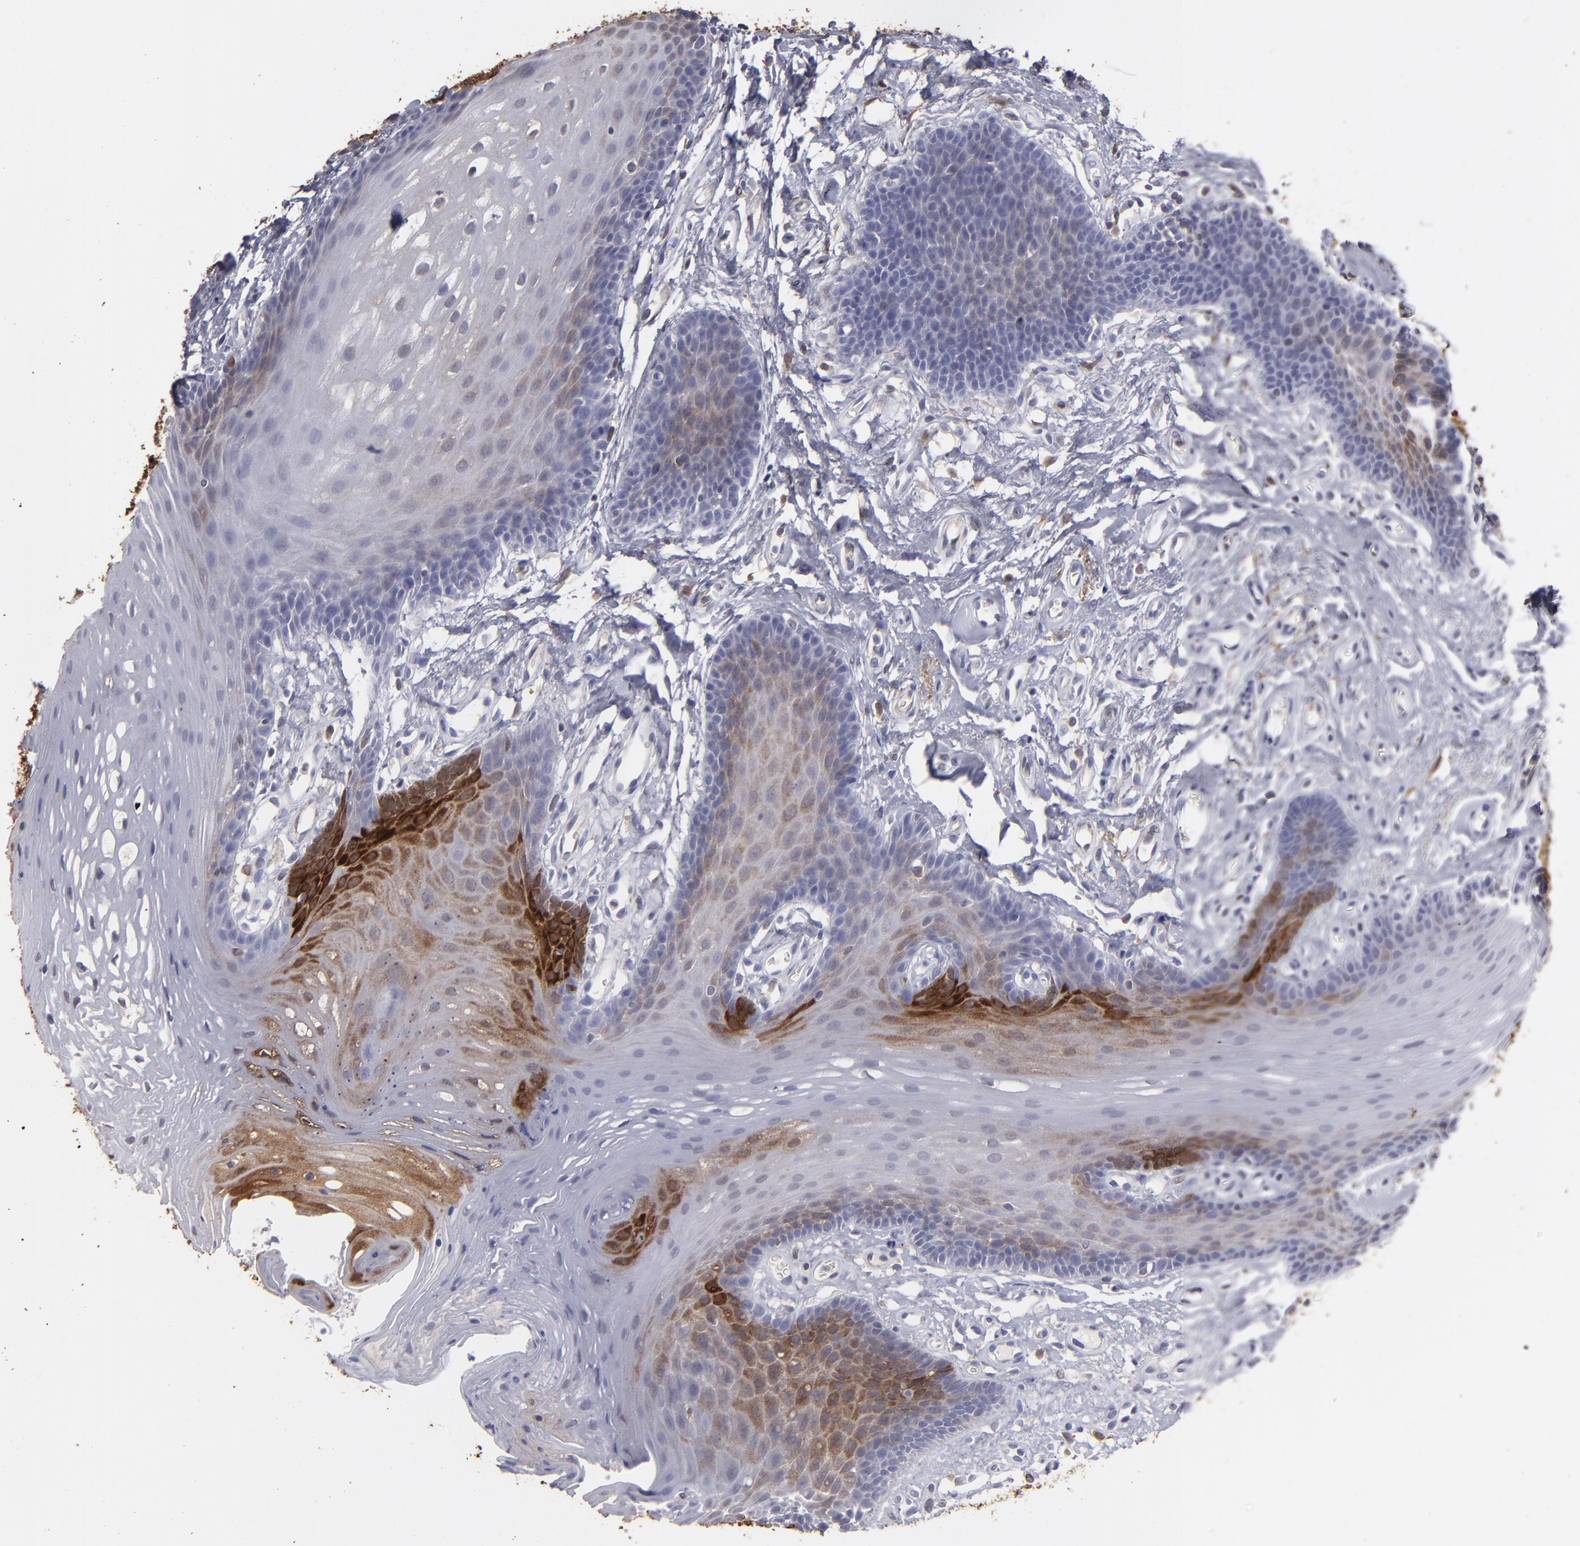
{"staining": {"intensity": "strong", "quantity": "25%-75%", "location": "cytoplasmic/membranous"}, "tissue": "oral mucosa", "cell_type": "Squamous epithelial cells", "image_type": "normal", "snomed": [{"axis": "morphology", "description": "Normal tissue, NOS"}, {"axis": "topography", "description": "Oral tissue"}], "caption": "A brown stain highlights strong cytoplasmic/membranous expression of a protein in squamous epithelial cells of normal human oral mucosa.", "gene": "SEMA3G", "patient": {"sex": "male", "age": 62}}